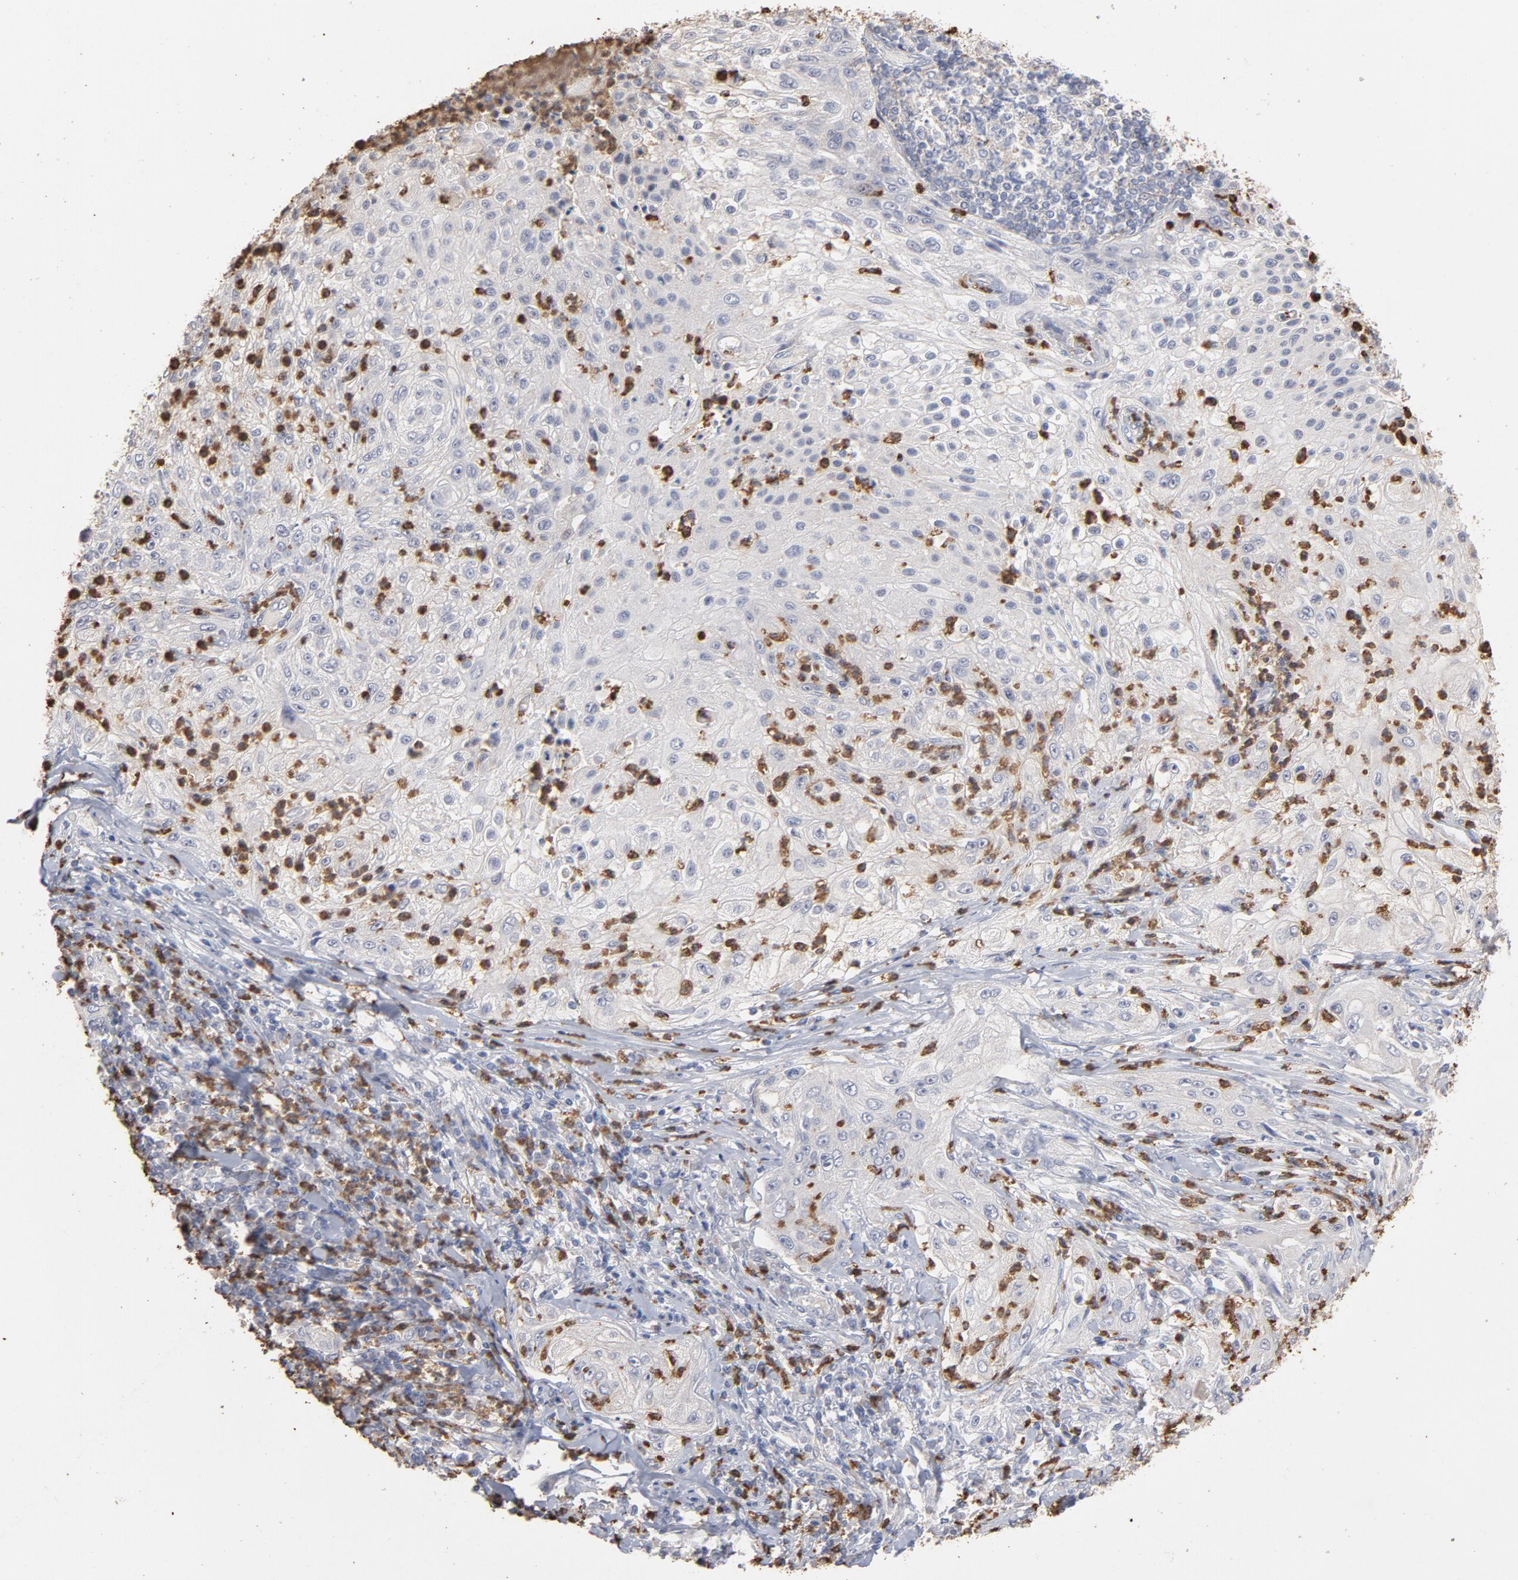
{"staining": {"intensity": "negative", "quantity": "none", "location": "none"}, "tissue": "lung cancer", "cell_type": "Tumor cells", "image_type": "cancer", "snomed": [{"axis": "morphology", "description": "Inflammation, NOS"}, {"axis": "morphology", "description": "Squamous cell carcinoma, NOS"}, {"axis": "topography", "description": "Lymph node"}, {"axis": "topography", "description": "Soft tissue"}, {"axis": "topography", "description": "Lung"}], "caption": "This is an IHC image of human lung cancer (squamous cell carcinoma). There is no positivity in tumor cells.", "gene": "PNMA1", "patient": {"sex": "male", "age": 66}}